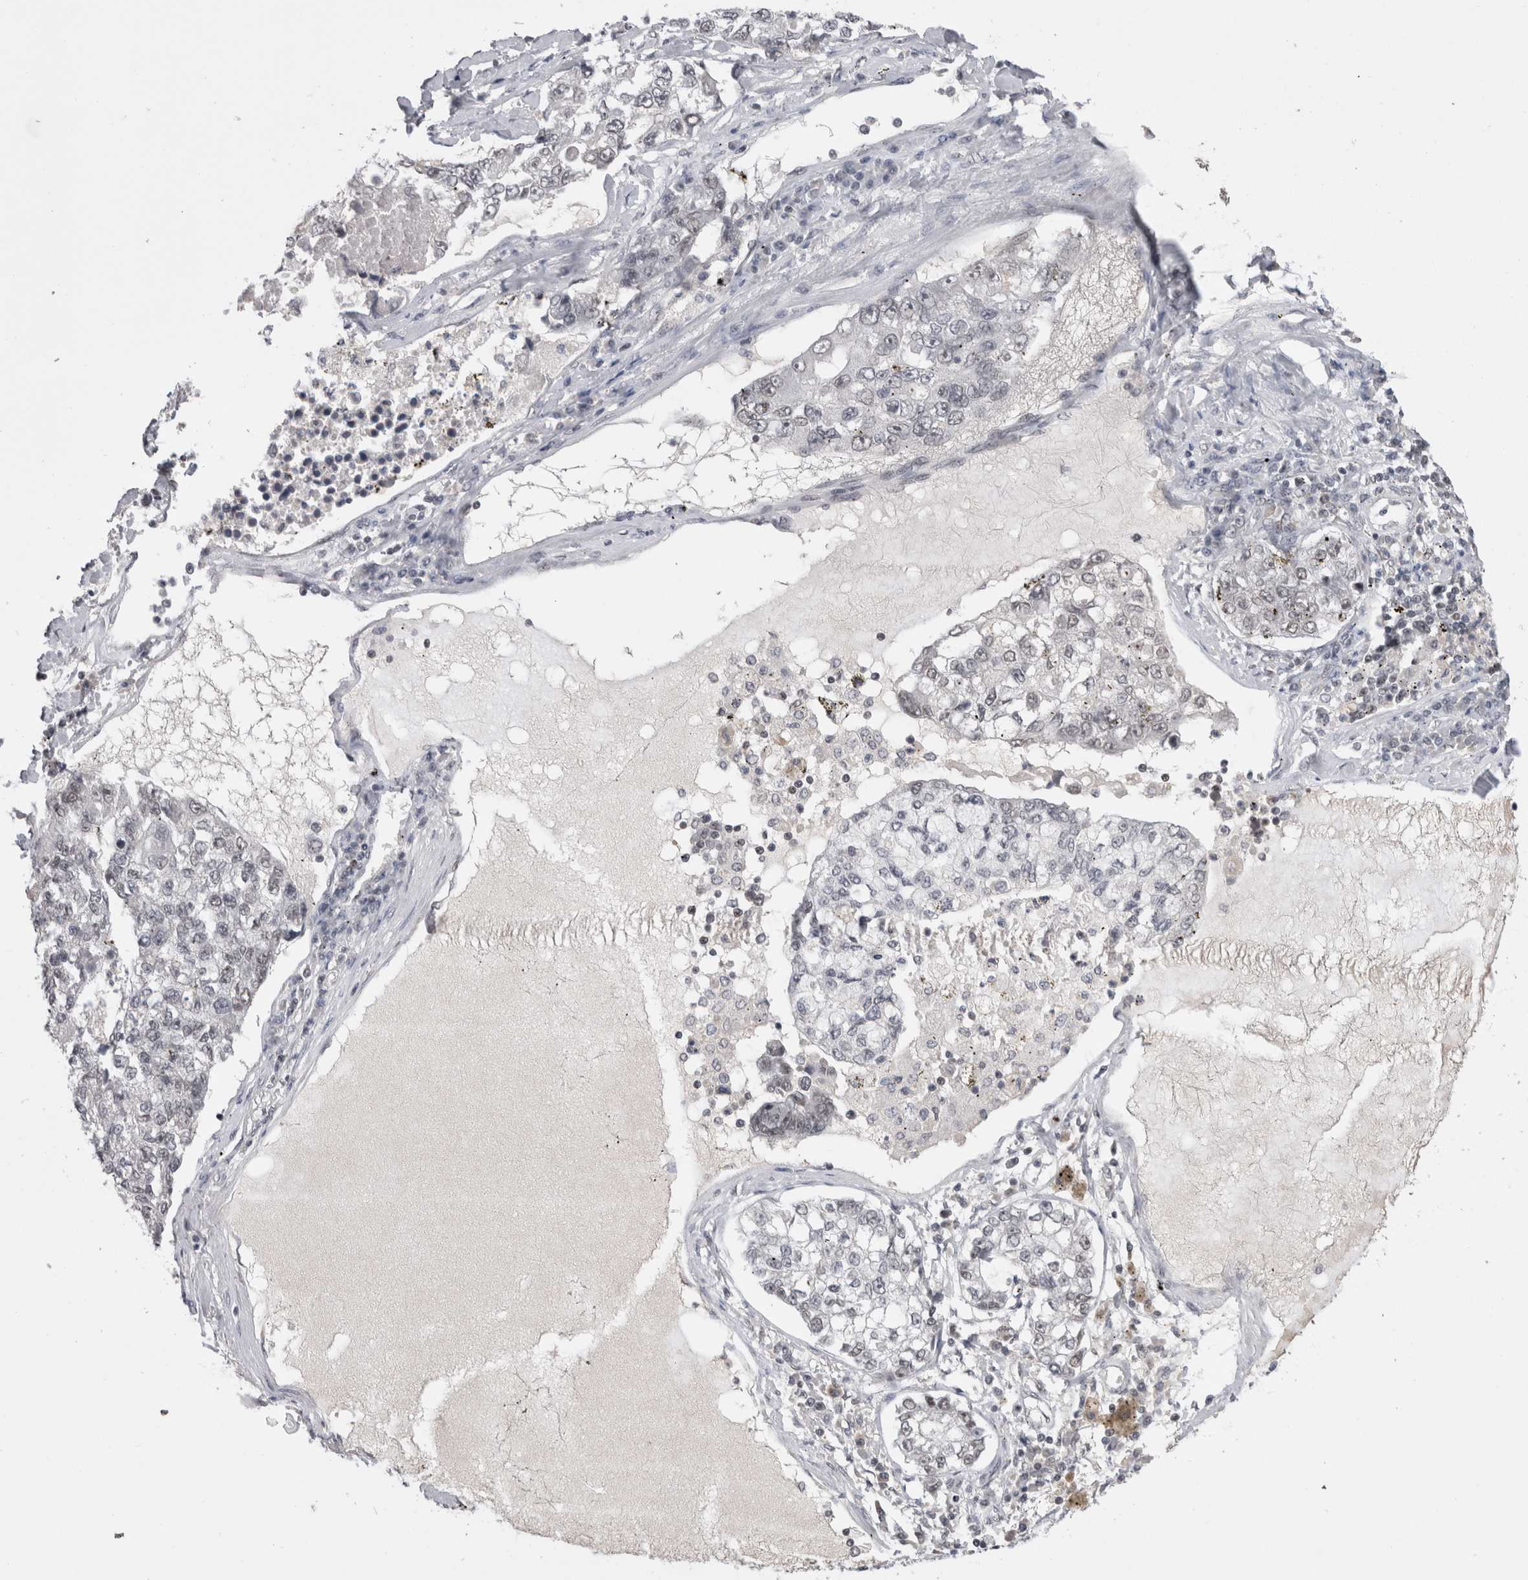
{"staining": {"intensity": "negative", "quantity": "none", "location": "none"}, "tissue": "lung cancer", "cell_type": "Tumor cells", "image_type": "cancer", "snomed": [{"axis": "morphology", "description": "Adenocarcinoma, NOS"}, {"axis": "topography", "description": "Lung"}], "caption": "Tumor cells are negative for protein expression in human adenocarcinoma (lung). (DAB IHC with hematoxylin counter stain).", "gene": "DAXX", "patient": {"sex": "male", "age": 49}}